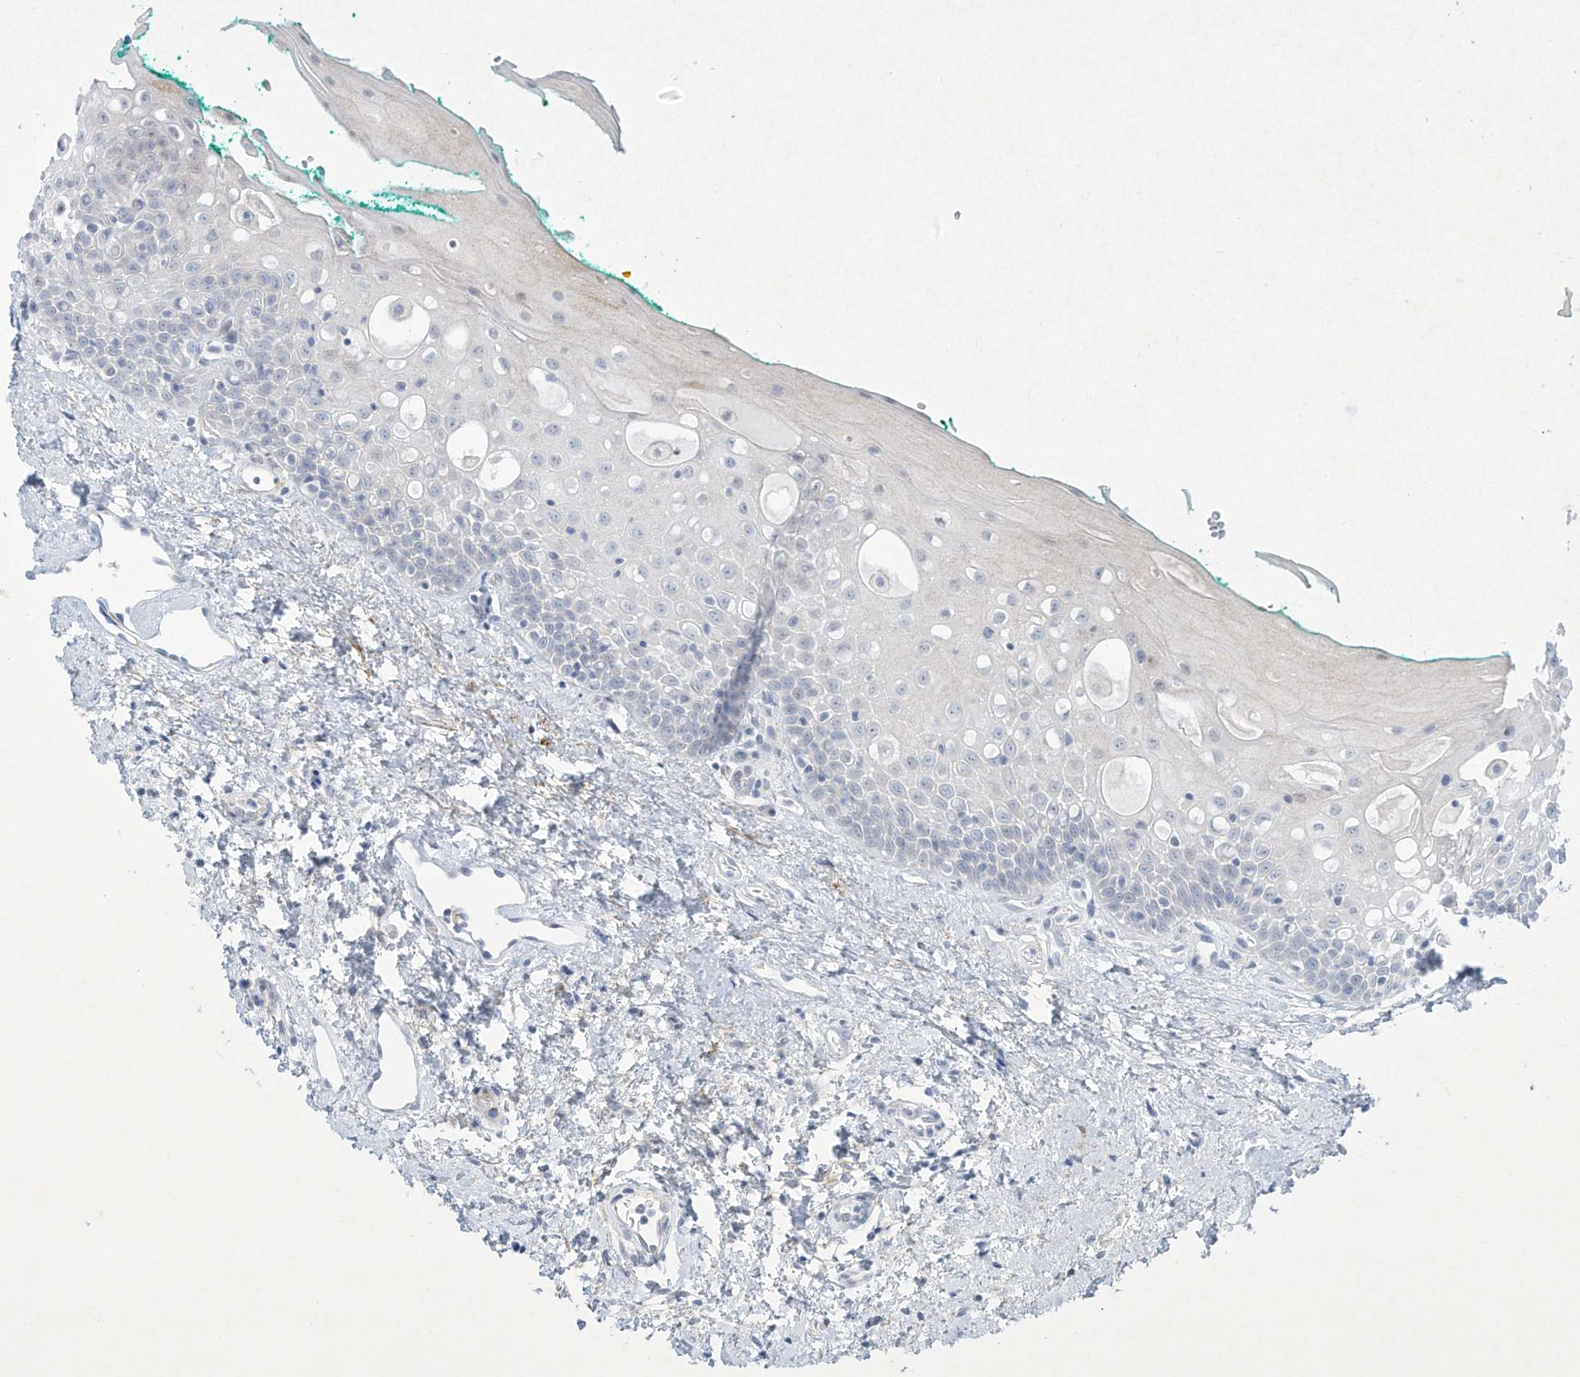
{"staining": {"intensity": "moderate", "quantity": "<25%", "location": "cytoplasmic/membranous,nuclear"}, "tissue": "oral mucosa", "cell_type": "Squamous epithelial cells", "image_type": "normal", "snomed": [{"axis": "morphology", "description": "Normal tissue, NOS"}, {"axis": "topography", "description": "Oral tissue"}], "caption": "The histopathology image displays immunohistochemical staining of unremarkable oral mucosa. There is moderate cytoplasmic/membranous,nuclear staining is seen in about <25% of squamous epithelial cells.", "gene": "PAX6", "patient": {"sex": "female", "age": 70}}